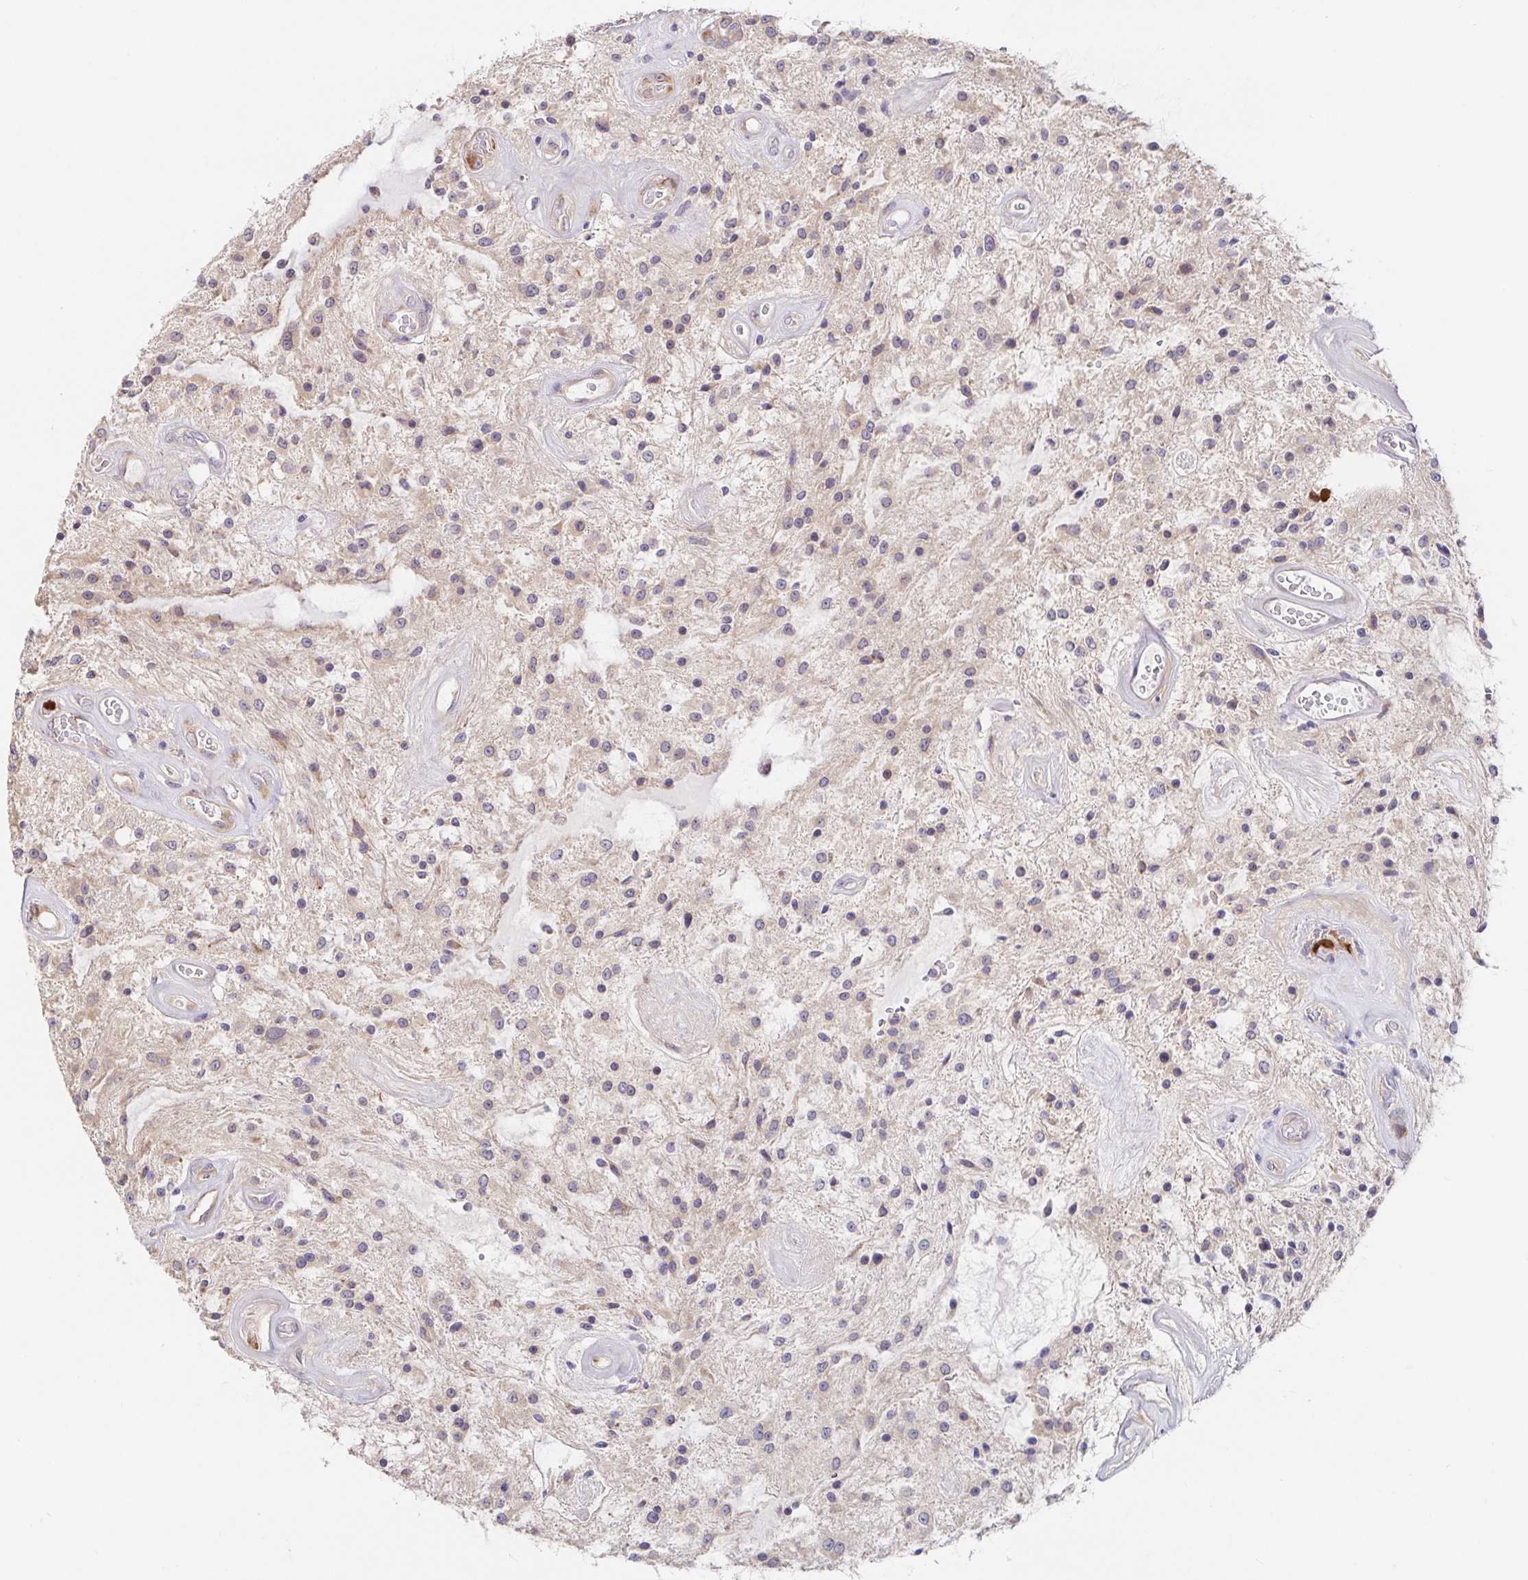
{"staining": {"intensity": "negative", "quantity": "none", "location": "none"}, "tissue": "glioma", "cell_type": "Tumor cells", "image_type": "cancer", "snomed": [{"axis": "morphology", "description": "Glioma, malignant, Low grade"}, {"axis": "topography", "description": "Cerebellum"}], "caption": "IHC histopathology image of glioma stained for a protein (brown), which shows no staining in tumor cells. The staining is performed using DAB (3,3'-diaminobenzidine) brown chromogen with nuclei counter-stained in using hematoxylin.", "gene": "PDPK1", "patient": {"sex": "female", "age": 14}}